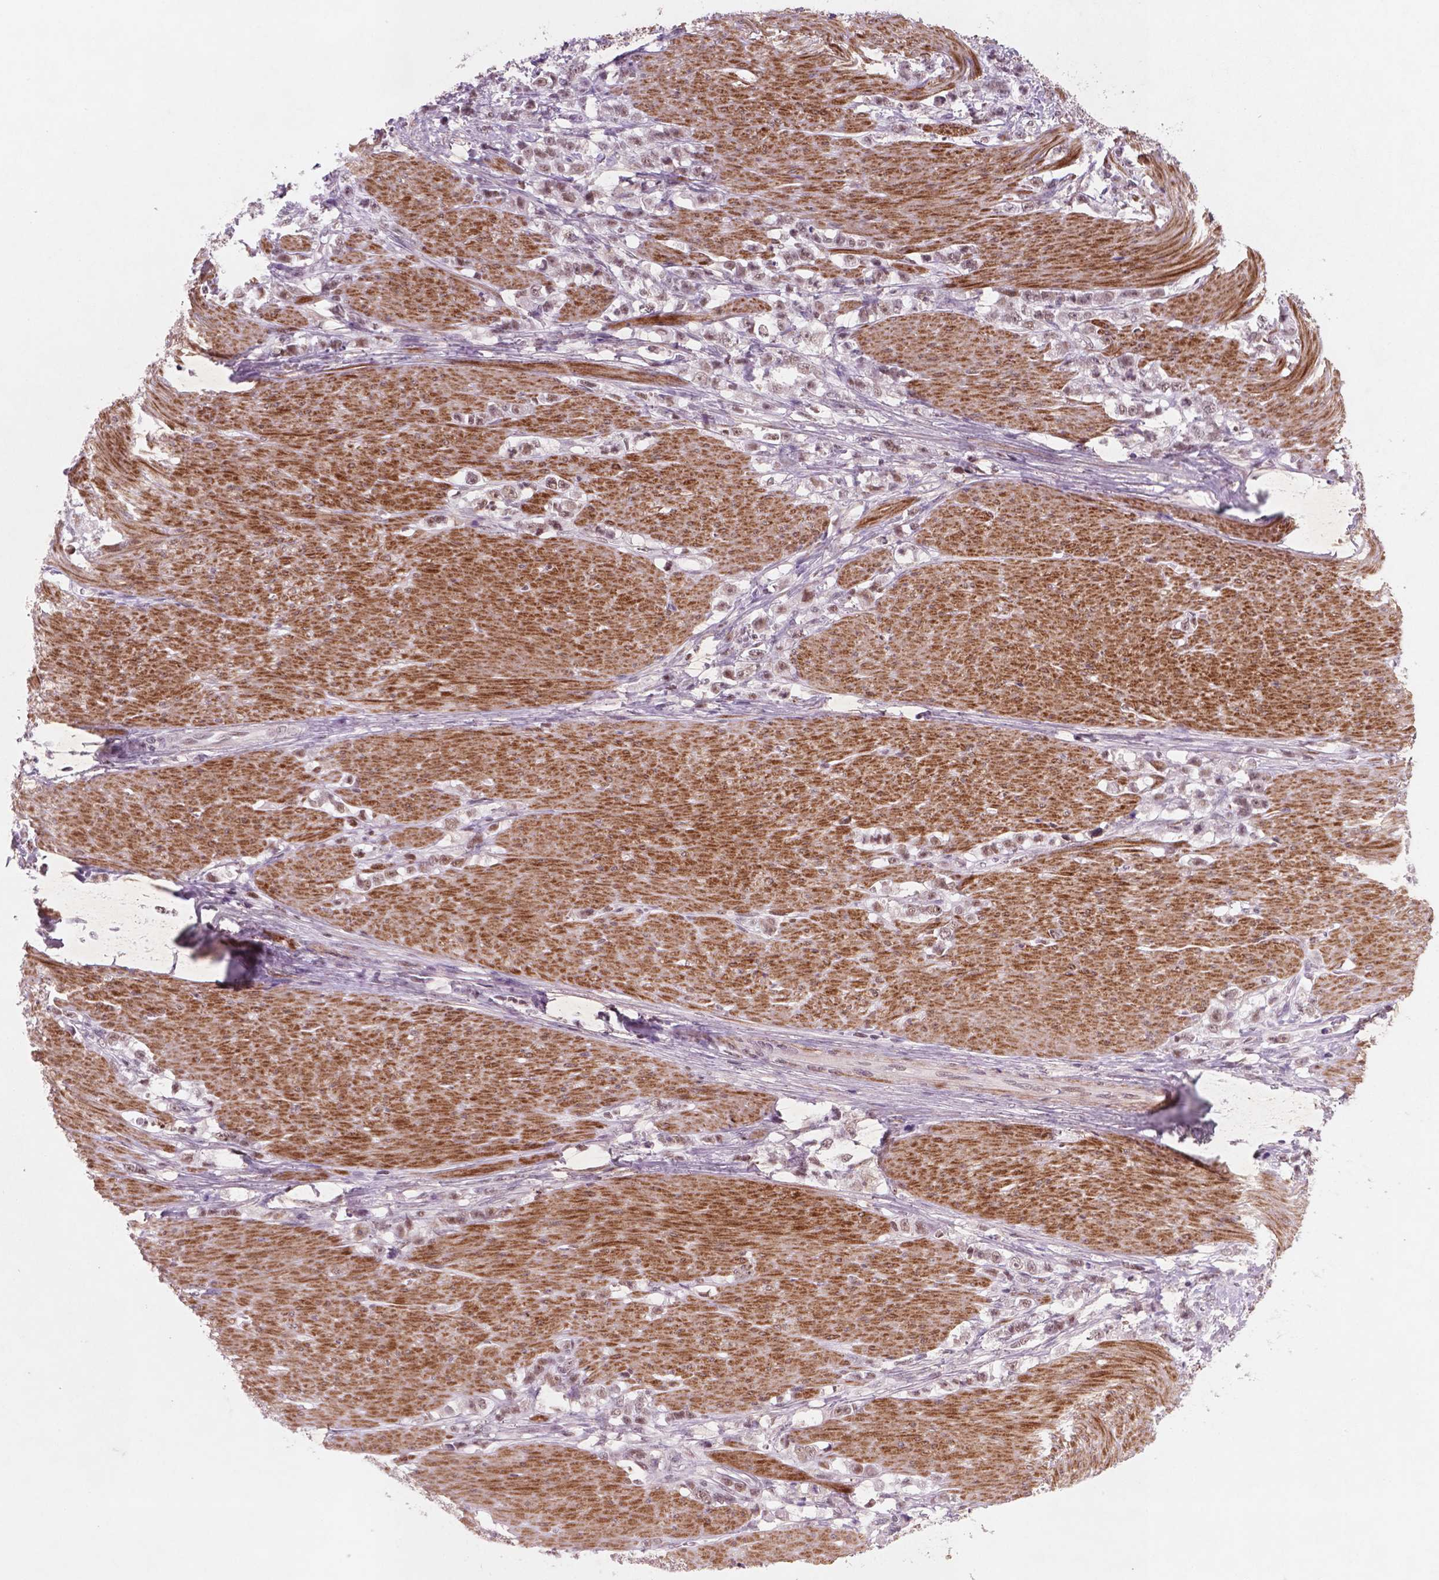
{"staining": {"intensity": "moderate", "quantity": ">75%", "location": "nuclear"}, "tissue": "stomach cancer", "cell_type": "Tumor cells", "image_type": "cancer", "snomed": [{"axis": "morphology", "description": "Adenocarcinoma, NOS"}, {"axis": "topography", "description": "Stomach, lower"}], "caption": "Stomach cancer (adenocarcinoma) was stained to show a protein in brown. There is medium levels of moderate nuclear staining in approximately >75% of tumor cells.", "gene": "CTR9", "patient": {"sex": "male", "age": 88}}